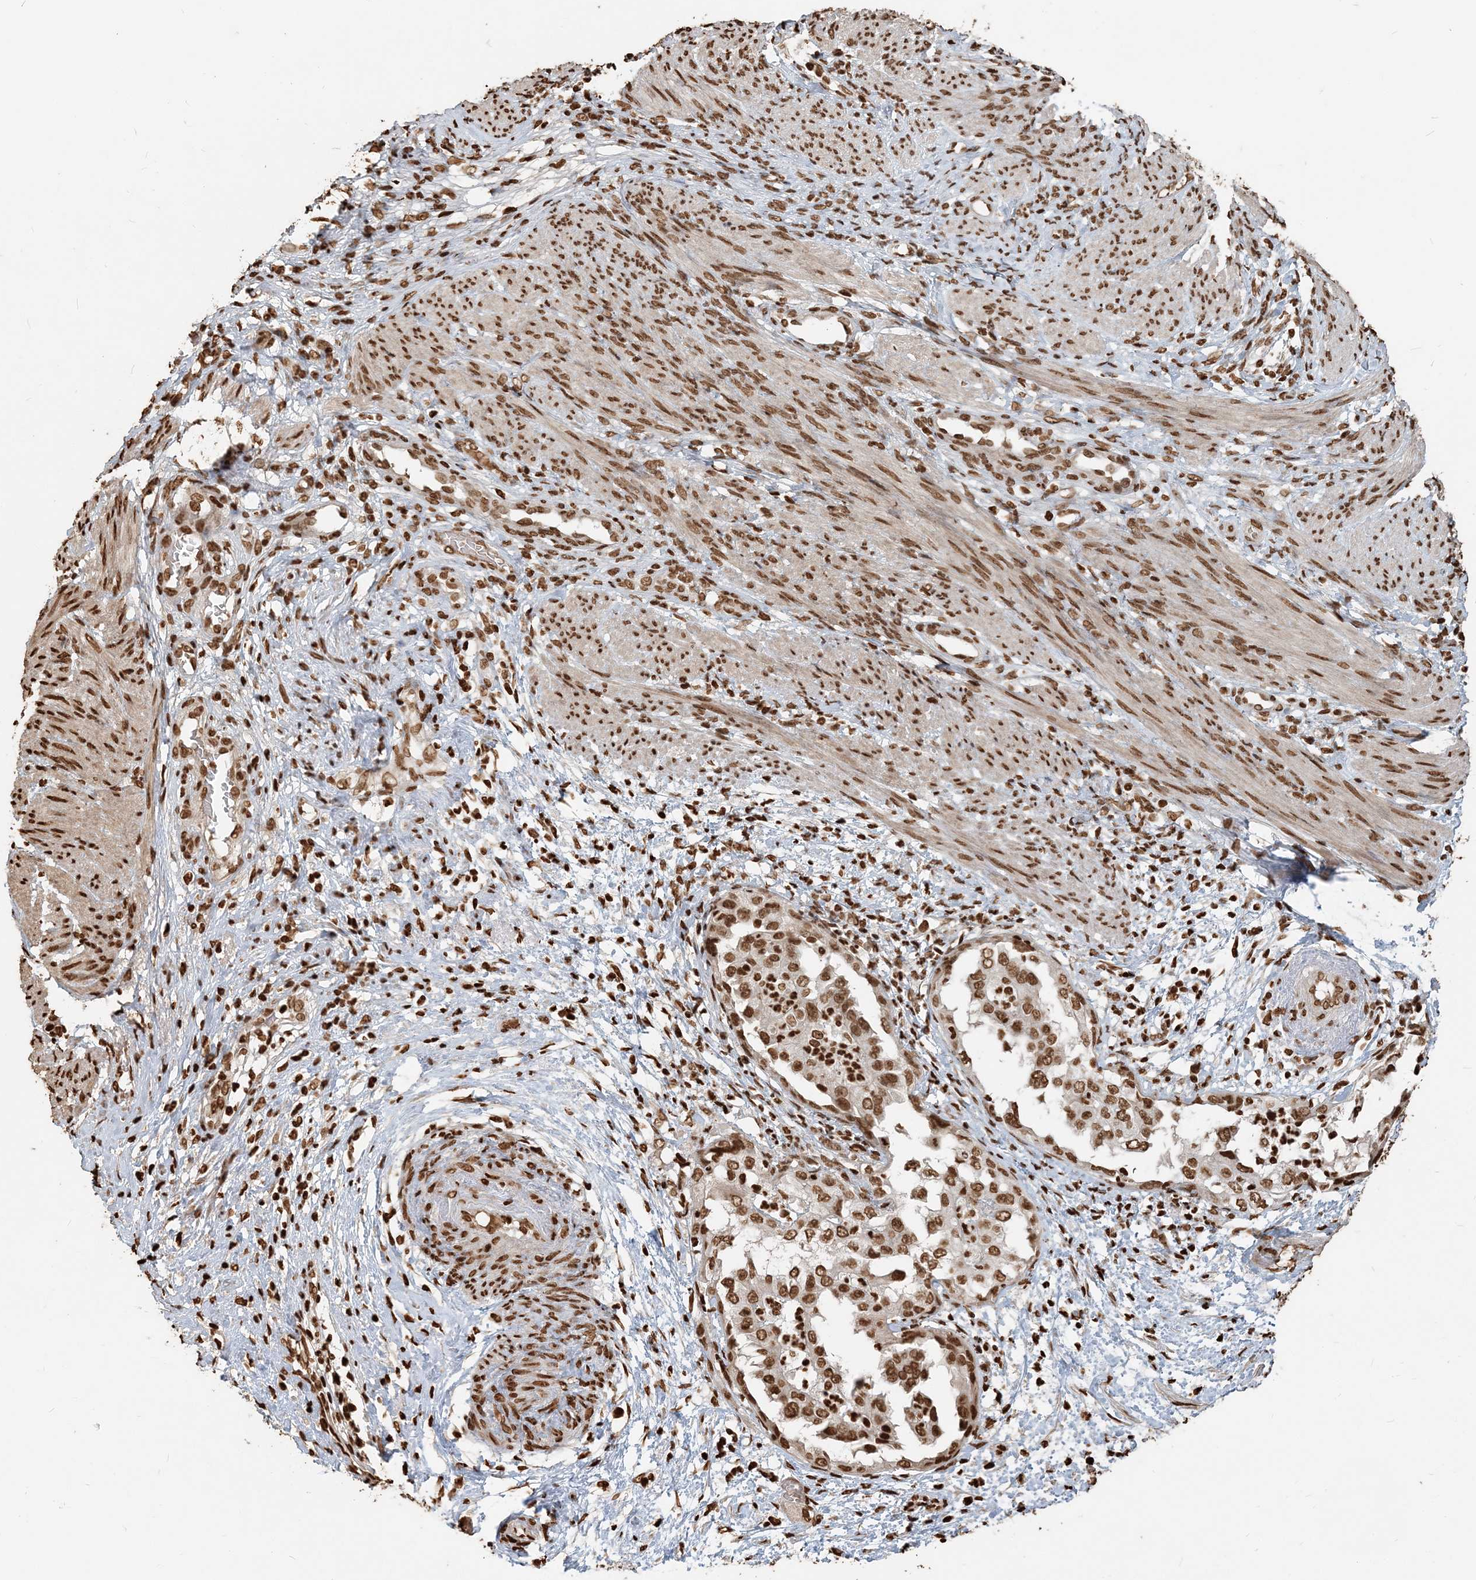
{"staining": {"intensity": "moderate", "quantity": ">75%", "location": "nuclear"}, "tissue": "endometrial cancer", "cell_type": "Tumor cells", "image_type": "cancer", "snomed": [{"axis": "morphology", "description": "Adenocarcinoma, NOS"}, {"axis": "topography", "description": "Endometrium"}], "caption": "Endometrial cancer (adenocarcinoma) stained with a protein marker exhibits moderate staining in tumor cells.", "gene": "H3-3B", "patient": {"sex": "female", "age": 85}}